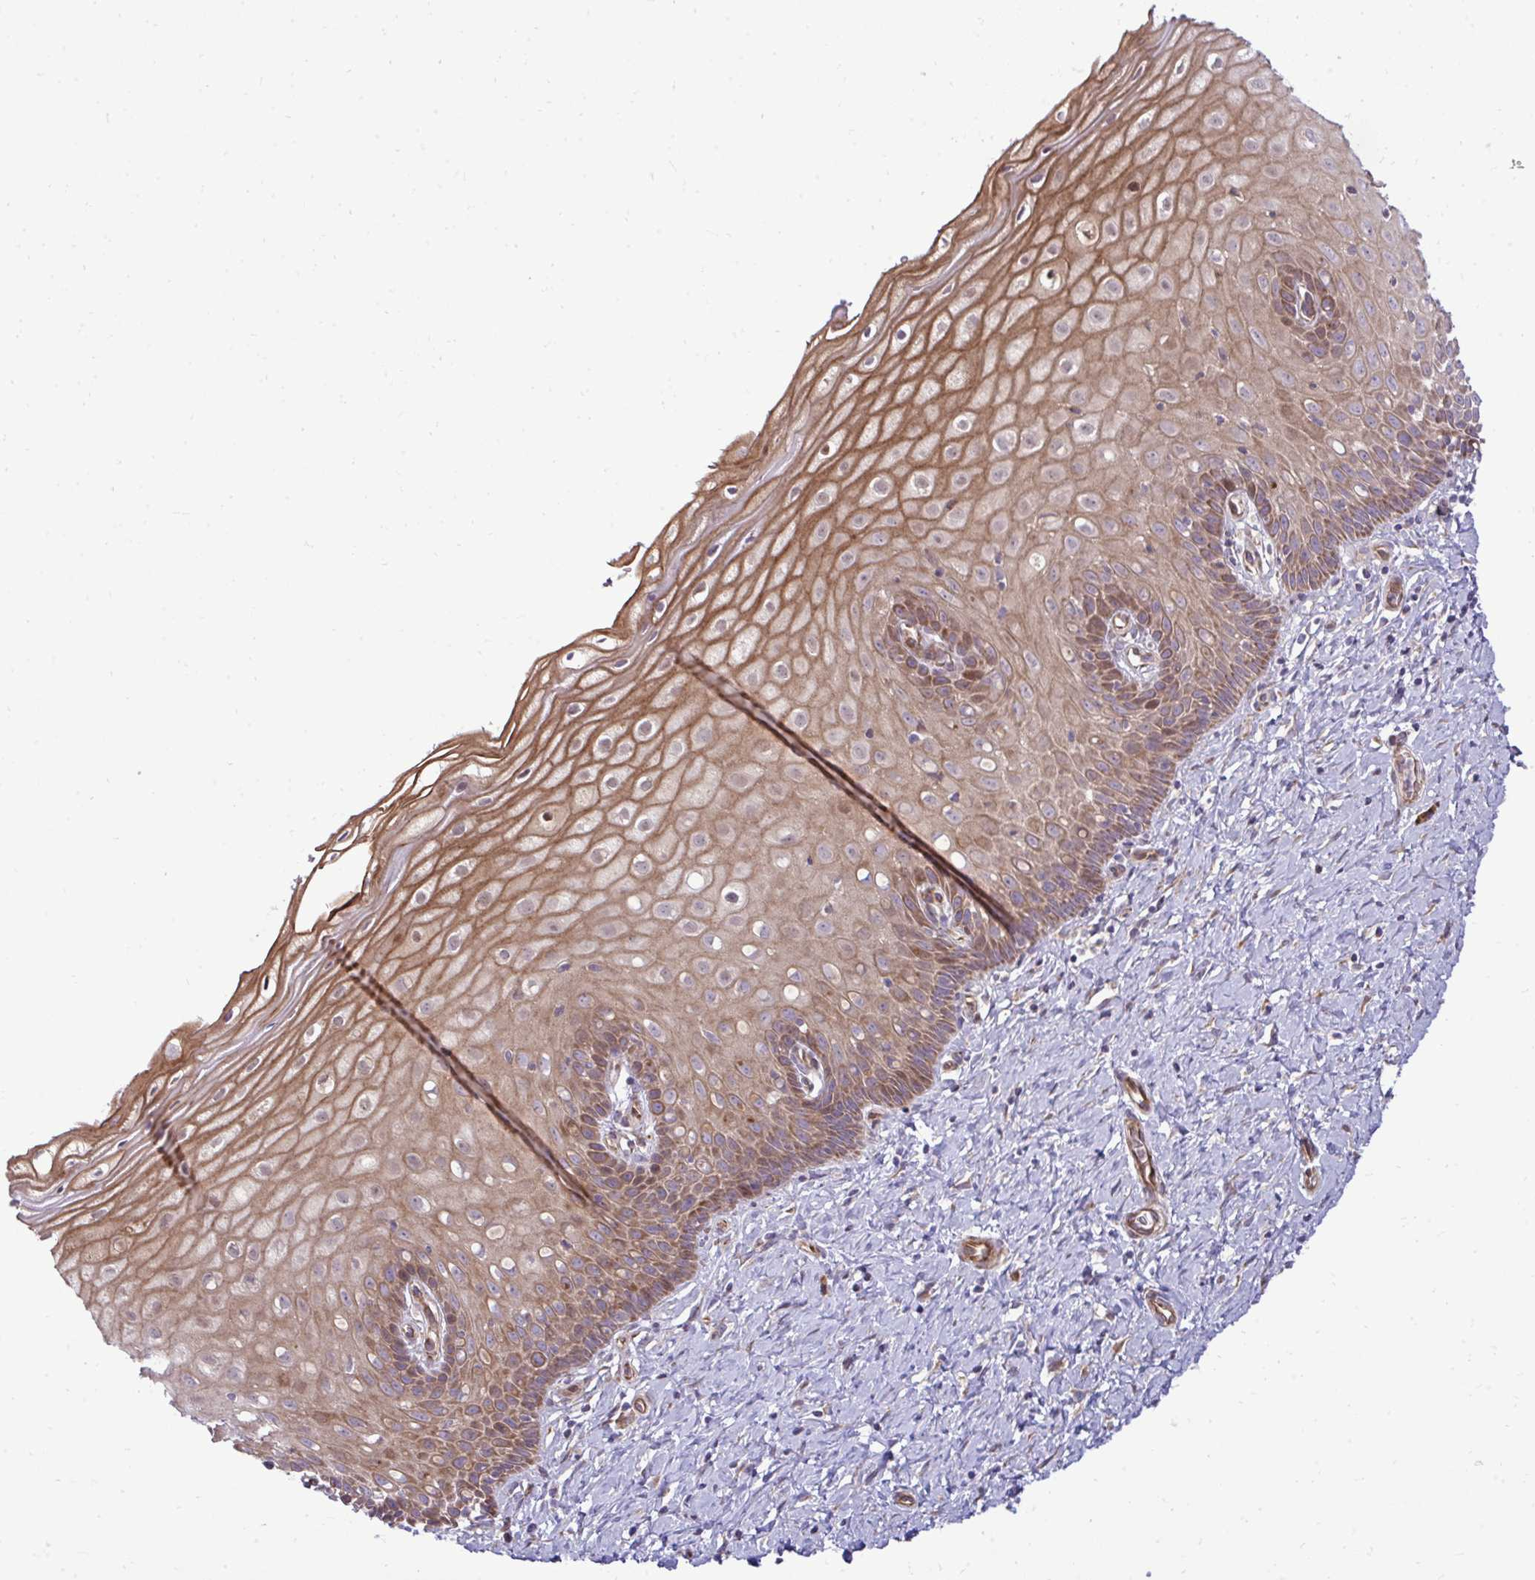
{"staining": {"intensity": "moderate", "quantity": "<25%", "location": "cytoplasmic/membranous"}, "tissue": "cervix", "cell_type": "Glandular cells", "image_type": "normal", "snomed": [{"axis": "morphology", "description": "Normal tissue, NOS"}, {"axis": "topography", "description": "Cervix"}], "caption": "High-magnification brightfield microscopy of normal cervix stained with DAB (brown) and counterstained with hematoxylin (blue). glandular cells exhibit moderate cytoplasmic/membranous expression is appreciated in approximately<25% of cells.", "gene": "ZSCAN9", "patient": {"sex": "female", "age": 37}}